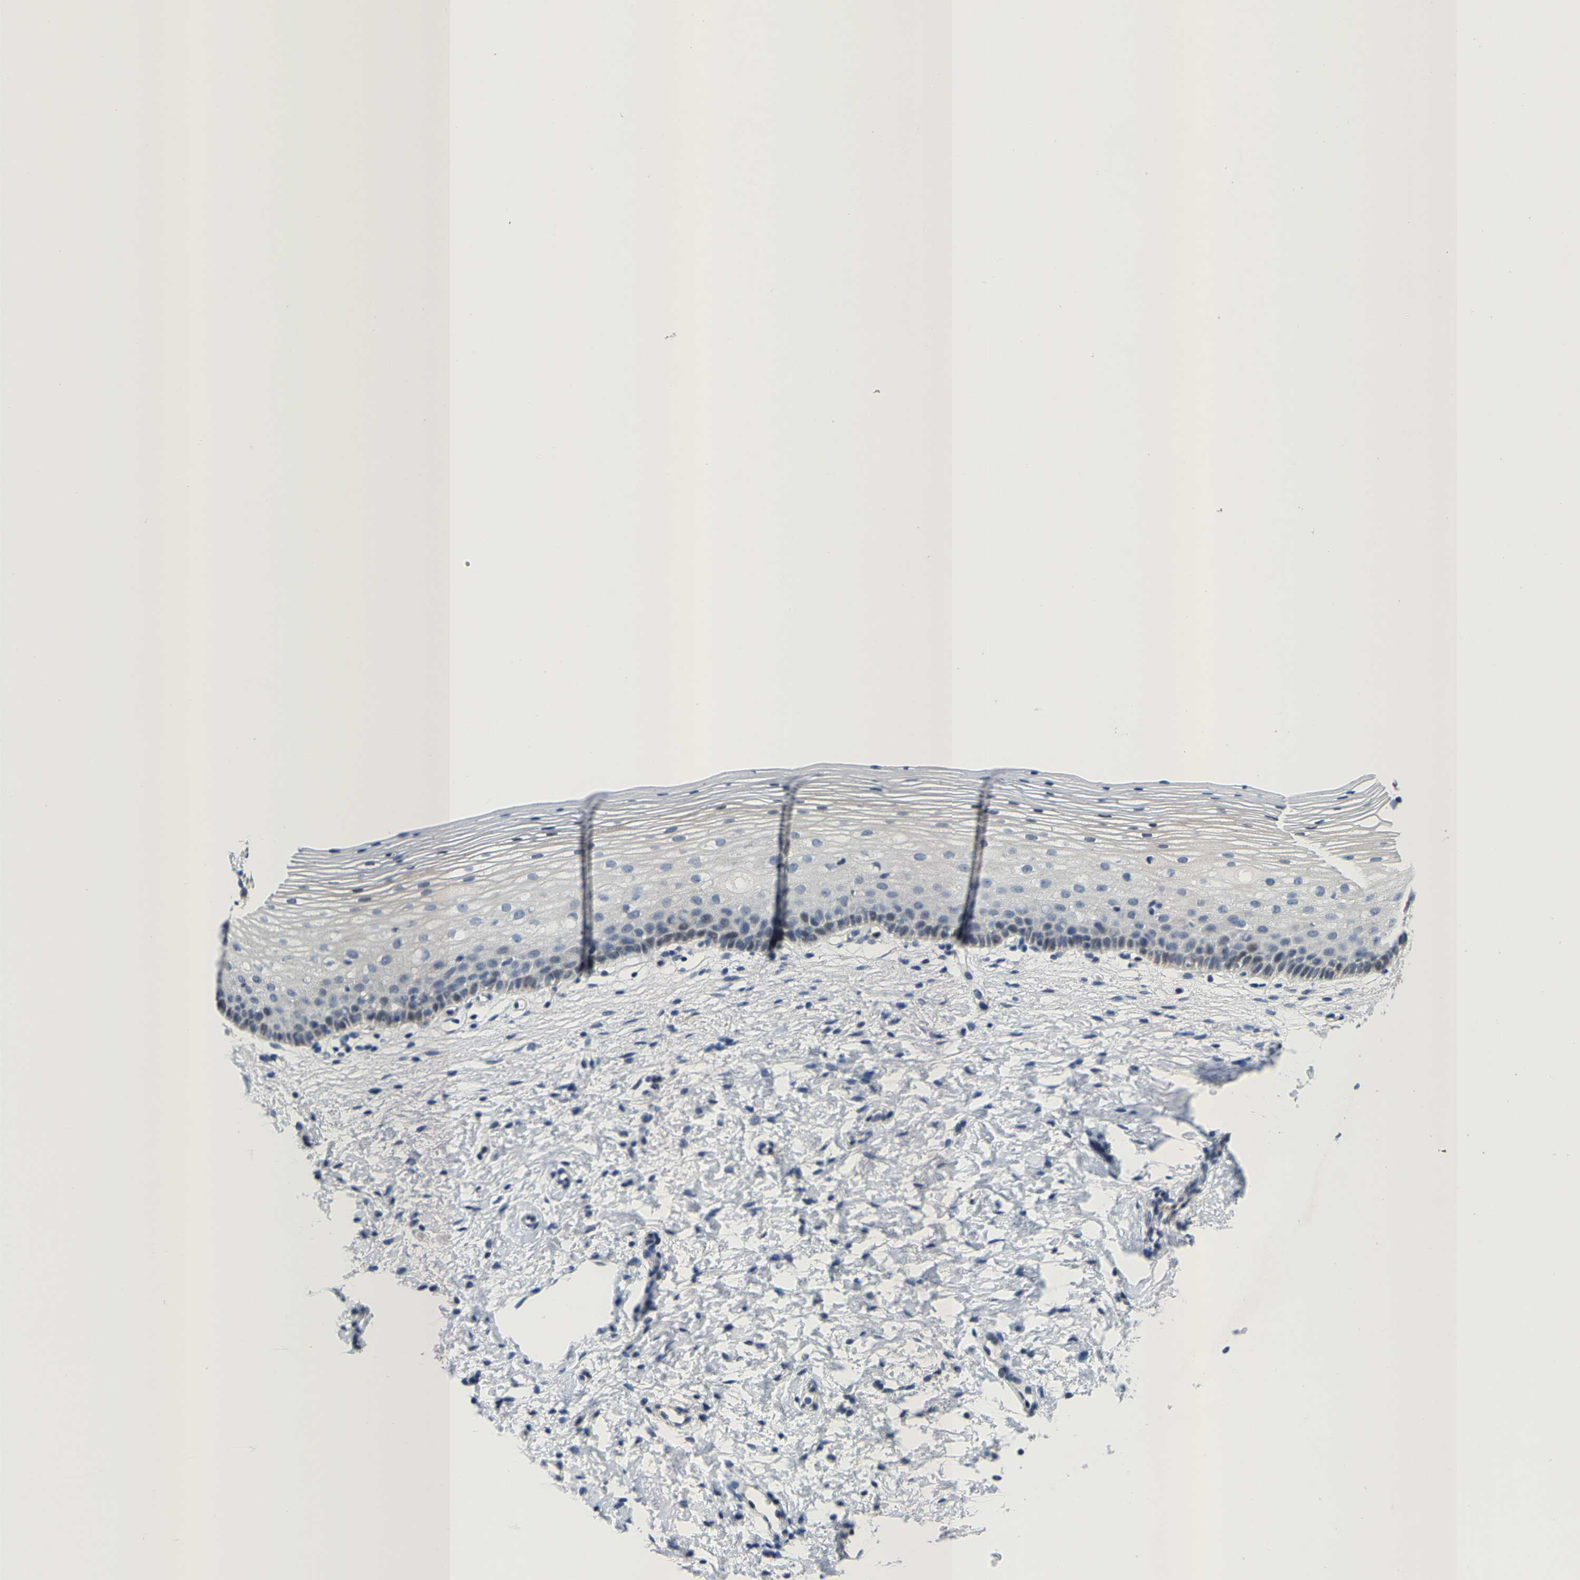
{"staining": {"intensity": "negative", "quantity": "none", "location": "none"}, "tissue": "cervix", "cell_type": "Glandular cells", "image_type": "normal", "snomed": [{"axis": "morphology", "description": "Normal tissue, NOS"}, {"axis": "topography", "description": "Cervix"}], "caption": "This histopathology image is of benign cervix stained with immunohistochemistry (IHC) to label a protein in brown with the nuclei are counter-stained blue. There is no staining in glandular cells. (Immunohistochemistry, brightfield microscopy, high magnification).", "gene": "KLHL1", "patient": {"sex": "female", "age": 72}}